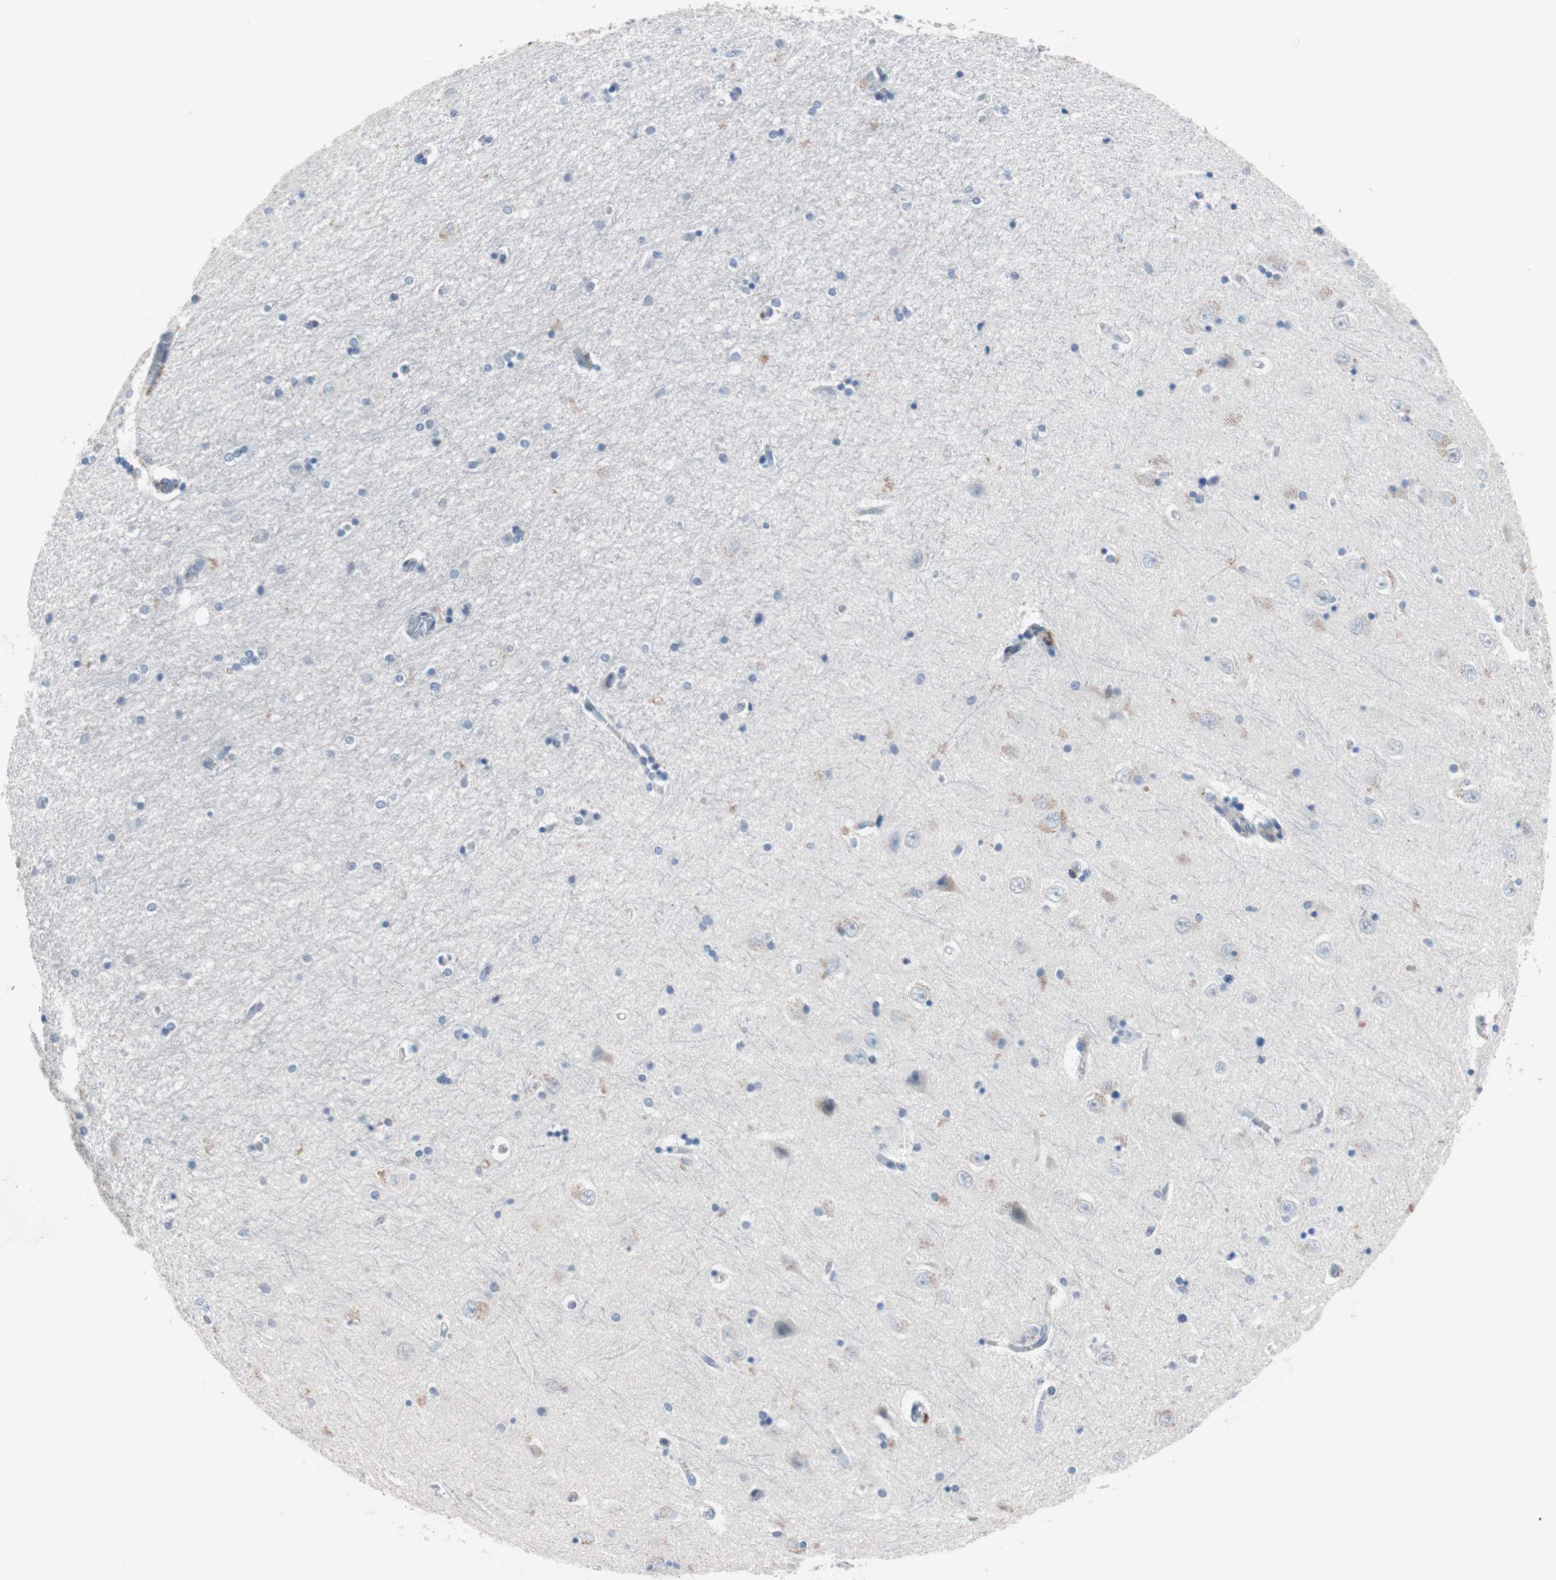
{"staining": {"intensity": "negative", "quantity": "none", "location": "none"}, "tissue": "hippocampus", "cell_type": "Glial cells", "image_type": "normal", "snomed": [{"axis": "morphology", "description": "Normal tissue, NOS"}, {"axis": "topography", "description": "Hippocampus"}], "caption": "A high-resolution image shows IHC staining of unremarkable hippocampus, which reveals no significant staining in glial cells.", "gene": "ULBP1", "patient": {"sex": "female", "age": 54}}